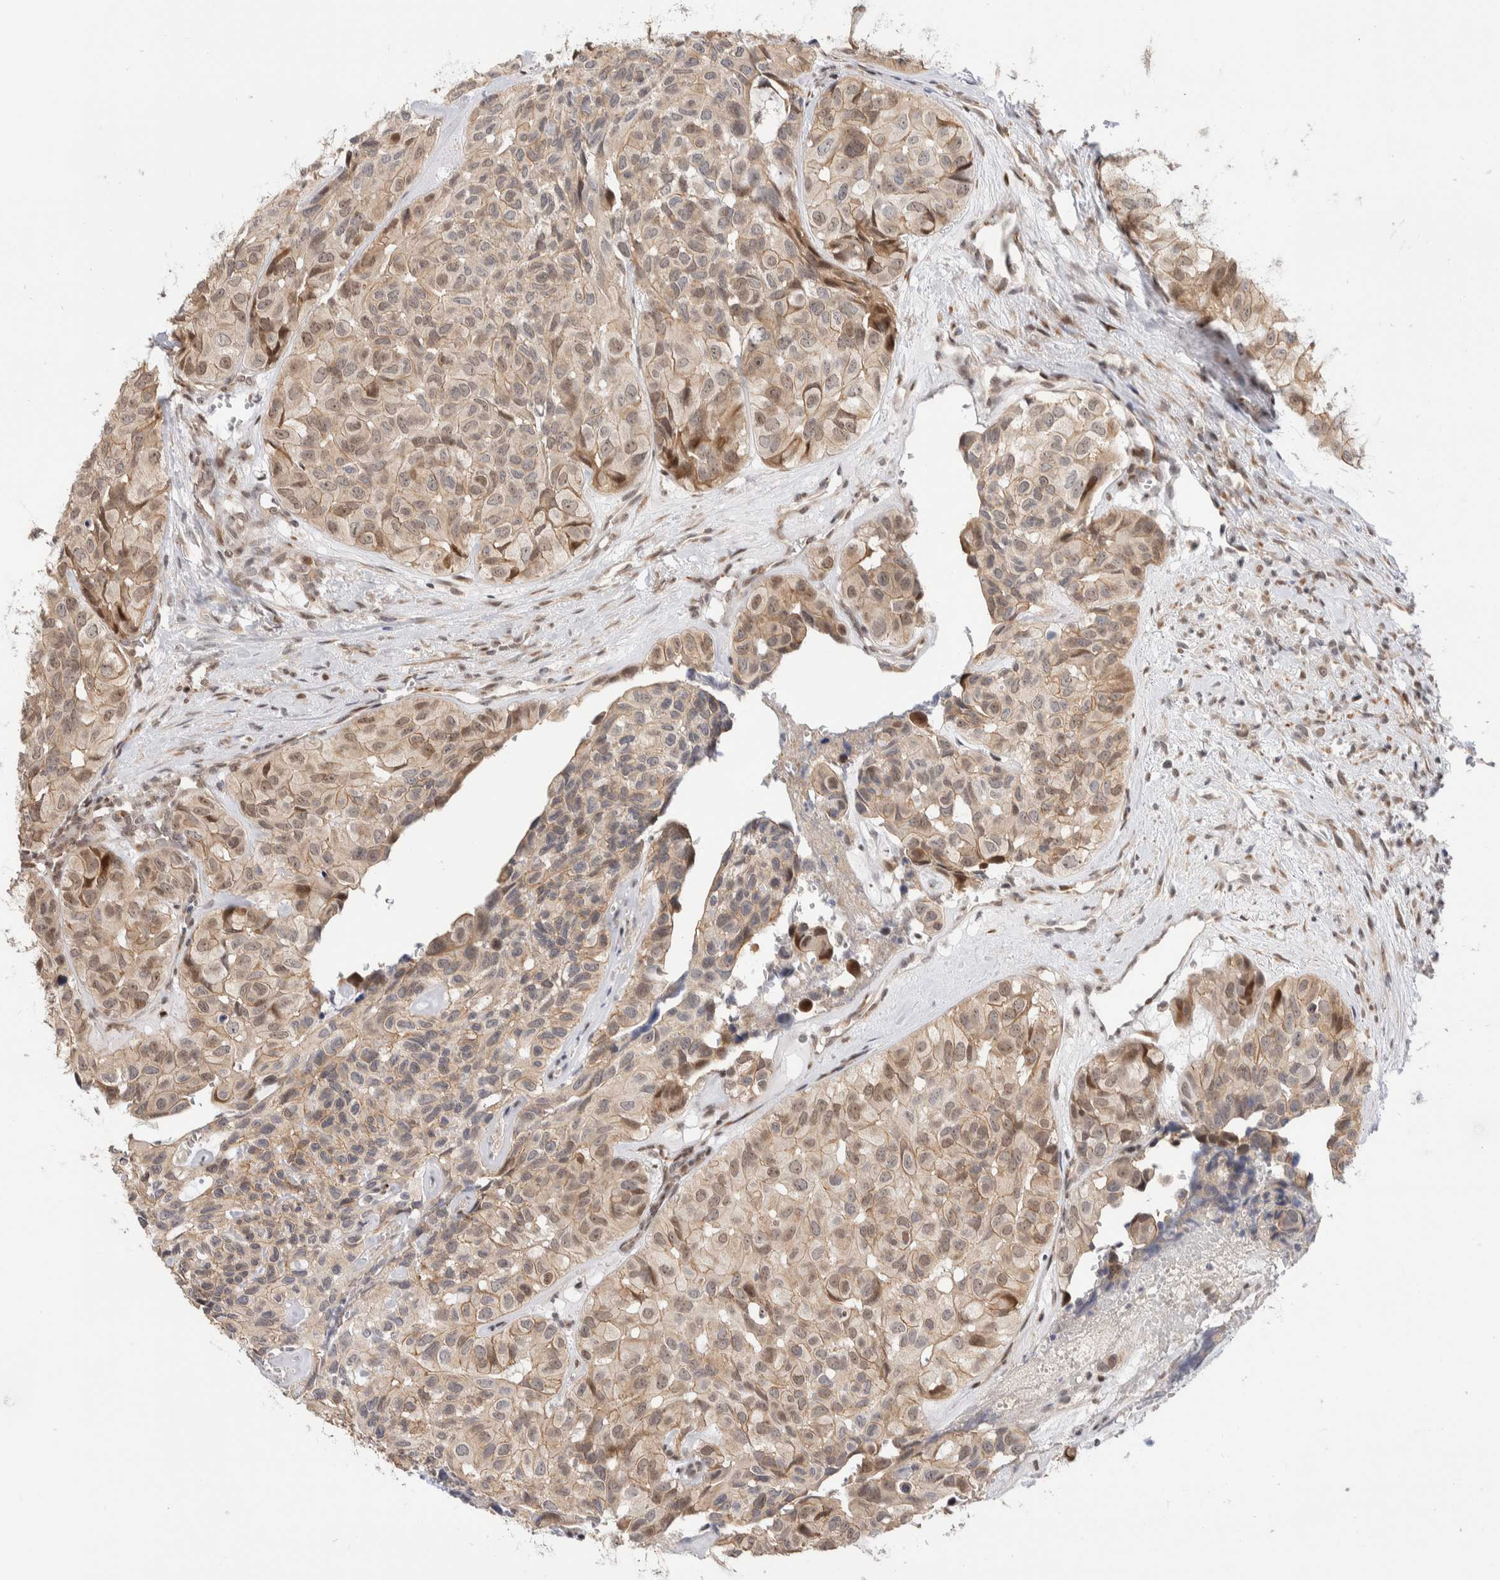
{"staining": {"intensity": "moderate", "quantity": ">75%", "location": "cytoplasmic/membranous,nuclear"}, "tissue": "head and neck cancer", "cell_type": "Tumor cells", "image_type": "cancer", "snomed": [{"axis": "morphology", "description": "Adenocarcinoma, NOS"}, {"axis": "topography", "description": "Salivary gland, NOS"}, {"axis": "topography", "description": "Head-Neck"}], "caption": "This micrograph displays IHC staining of head and neck adenocarcinoma, with medium moderate cytoplasmic/membranous and nuclear positivity in approximately >75% of tumor cells.", "gene": "NSMAF", "patient": {"sex": "female", "age": 76}}